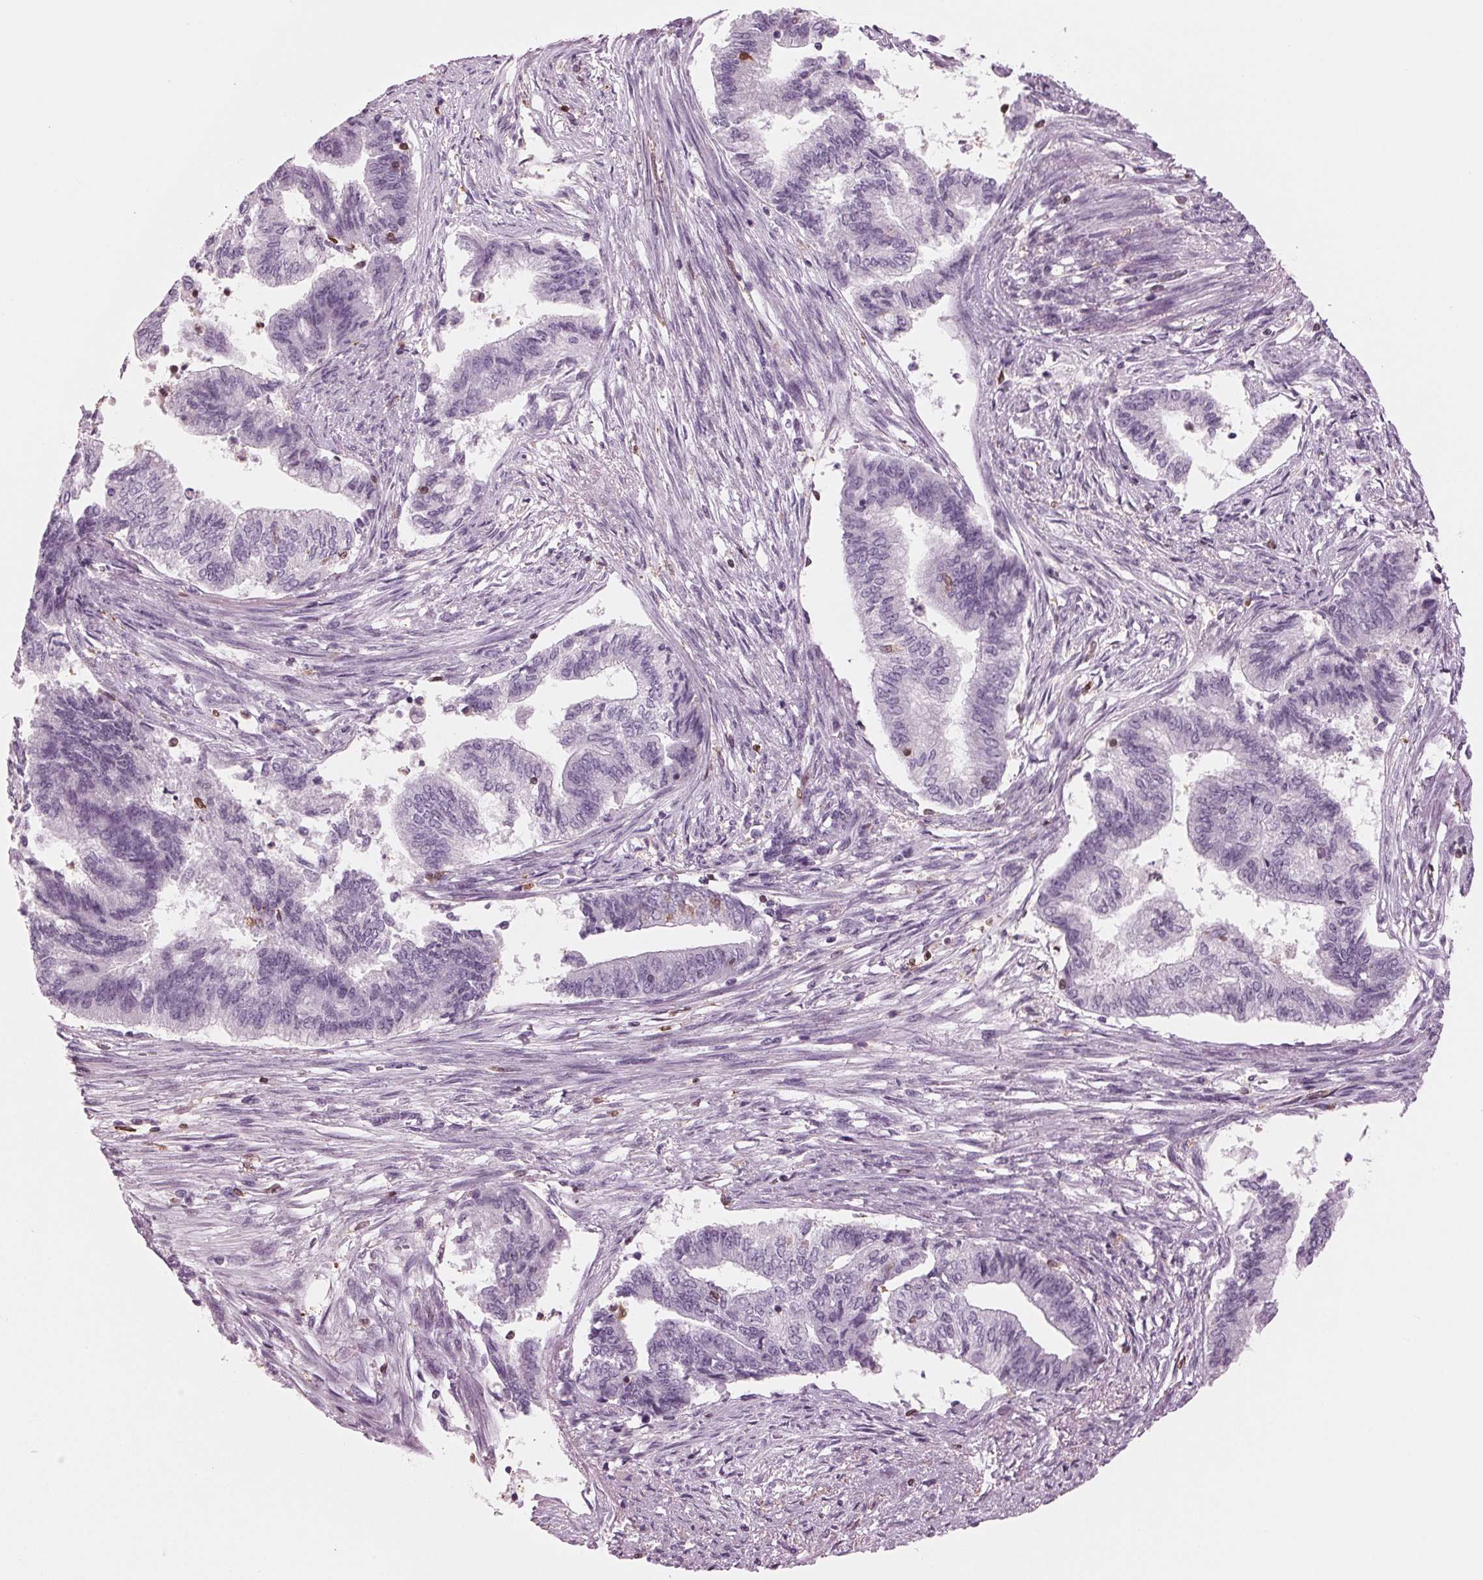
{"staining": {"intensity": "negative", "quantity": "none", "location": "none"}, "tissue": "endometrial cancer", "cell_type": "Tumor cells", "image_type": "cancer", "snomed": [{"axis": "morphology", "description": "Adenocarcinoma, NOS"}, {"axis": "topography", "description": "Endometrium"}], "caption": "Immunohistochemistry histopathology image of neoplastic tissue: human endometrial cancer stained with DAB (3,3'-diaminobenzidine) shows no significant protein staining in tumor cells.", "gene": "BTLA", "patient": {"sex": "female", "age": 65}}